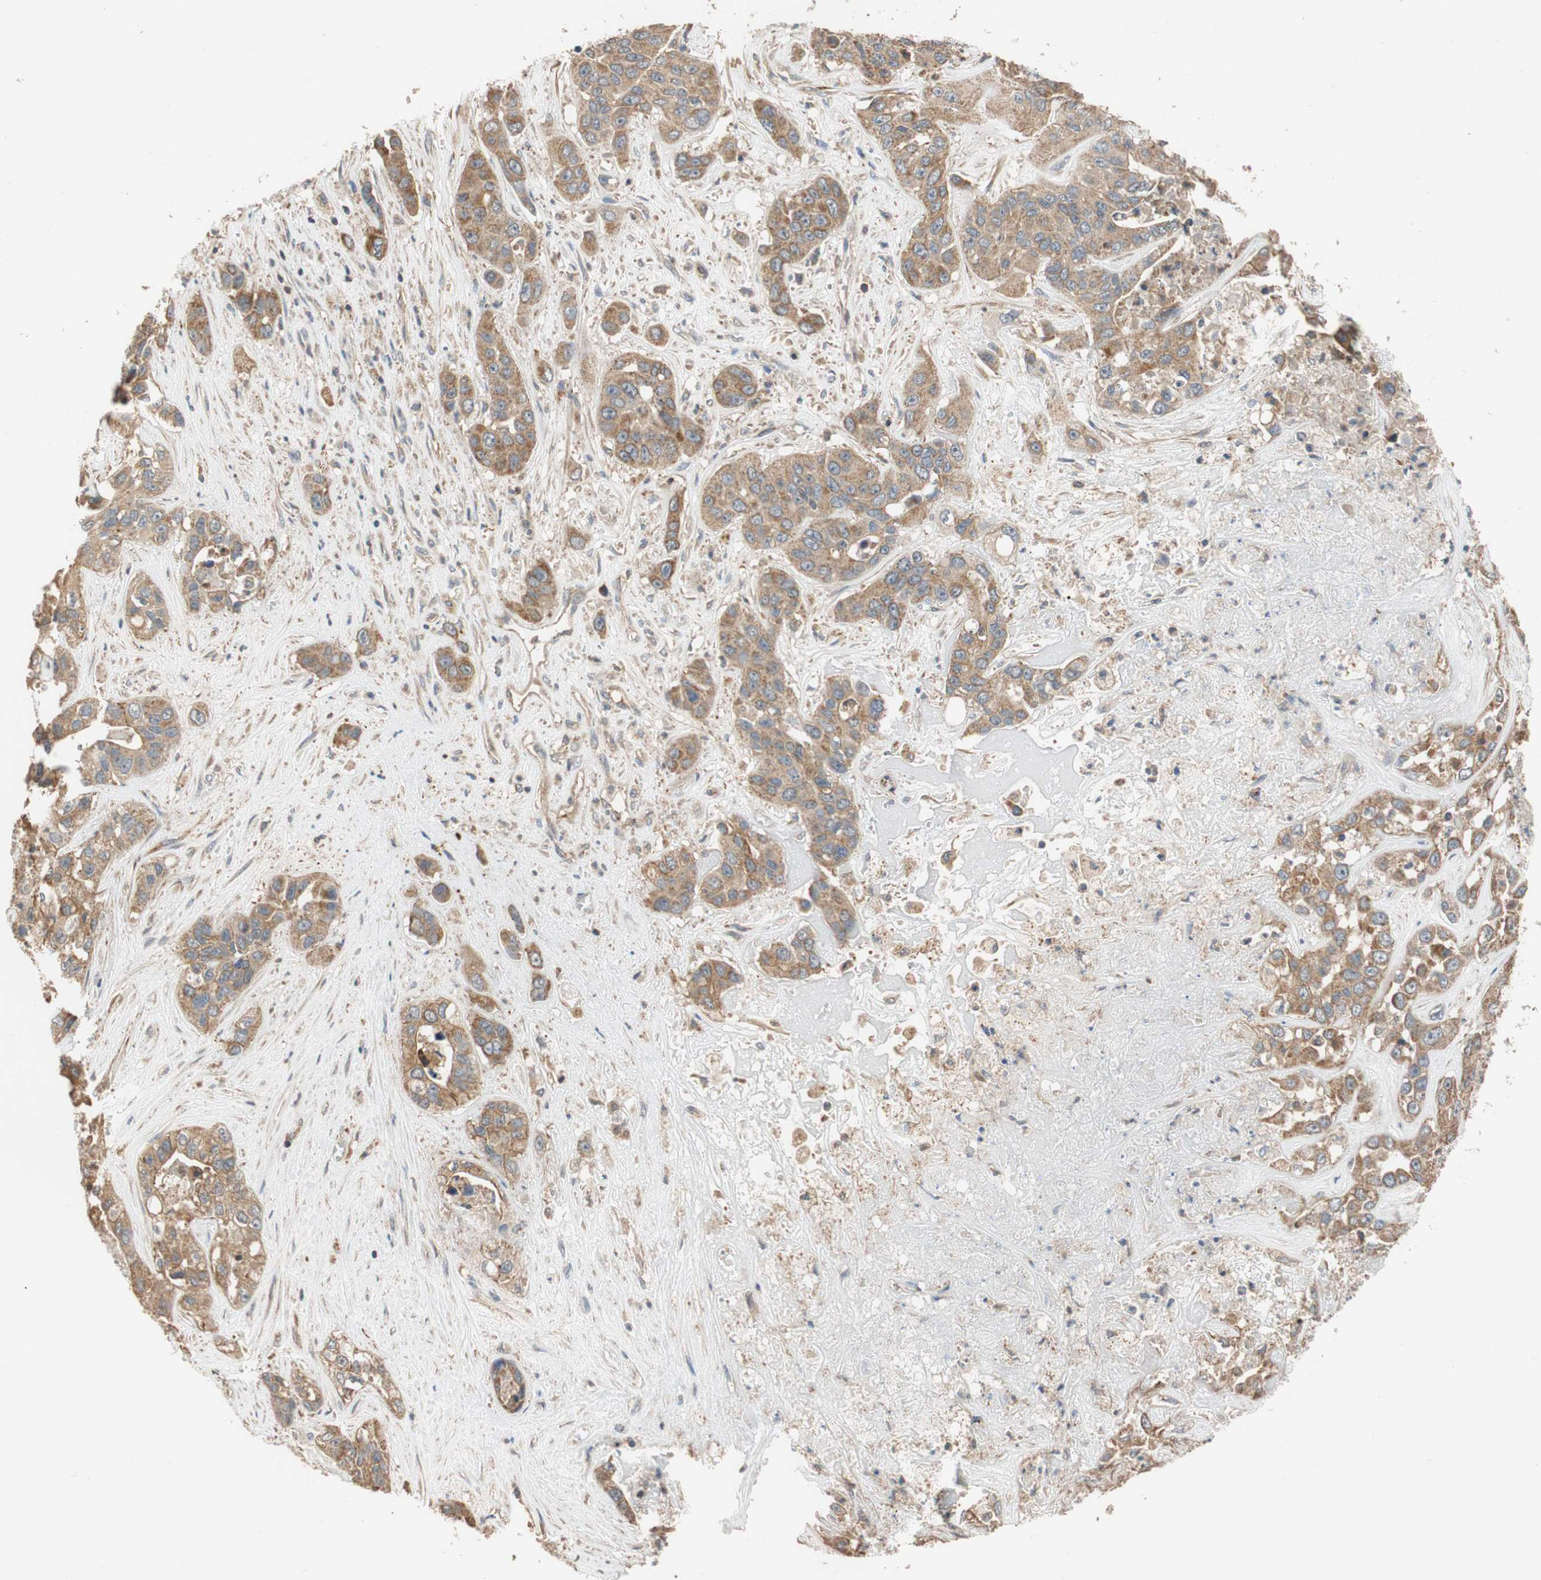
{"staining": {"intensity": "moderate", "quantity": ">75%", "location": "cytoplasmic/membranous"}, "tissue": "liver cancer", "cell_type": "Tumor cells", "image_type": "cancer", "snomed": [{"axis": "morphology", "description": "Cholangiocarcinoma"}, {"axis": "topography", "description": "Liver"}], "caption": "Liver cholangiocarcinoma tissue exhibits moderate cytoplasmic/membranous positivity in approximately >75% of tumor cells", "gene": "MAP4K2", "patient": {"sex": "female", "age": 52}}